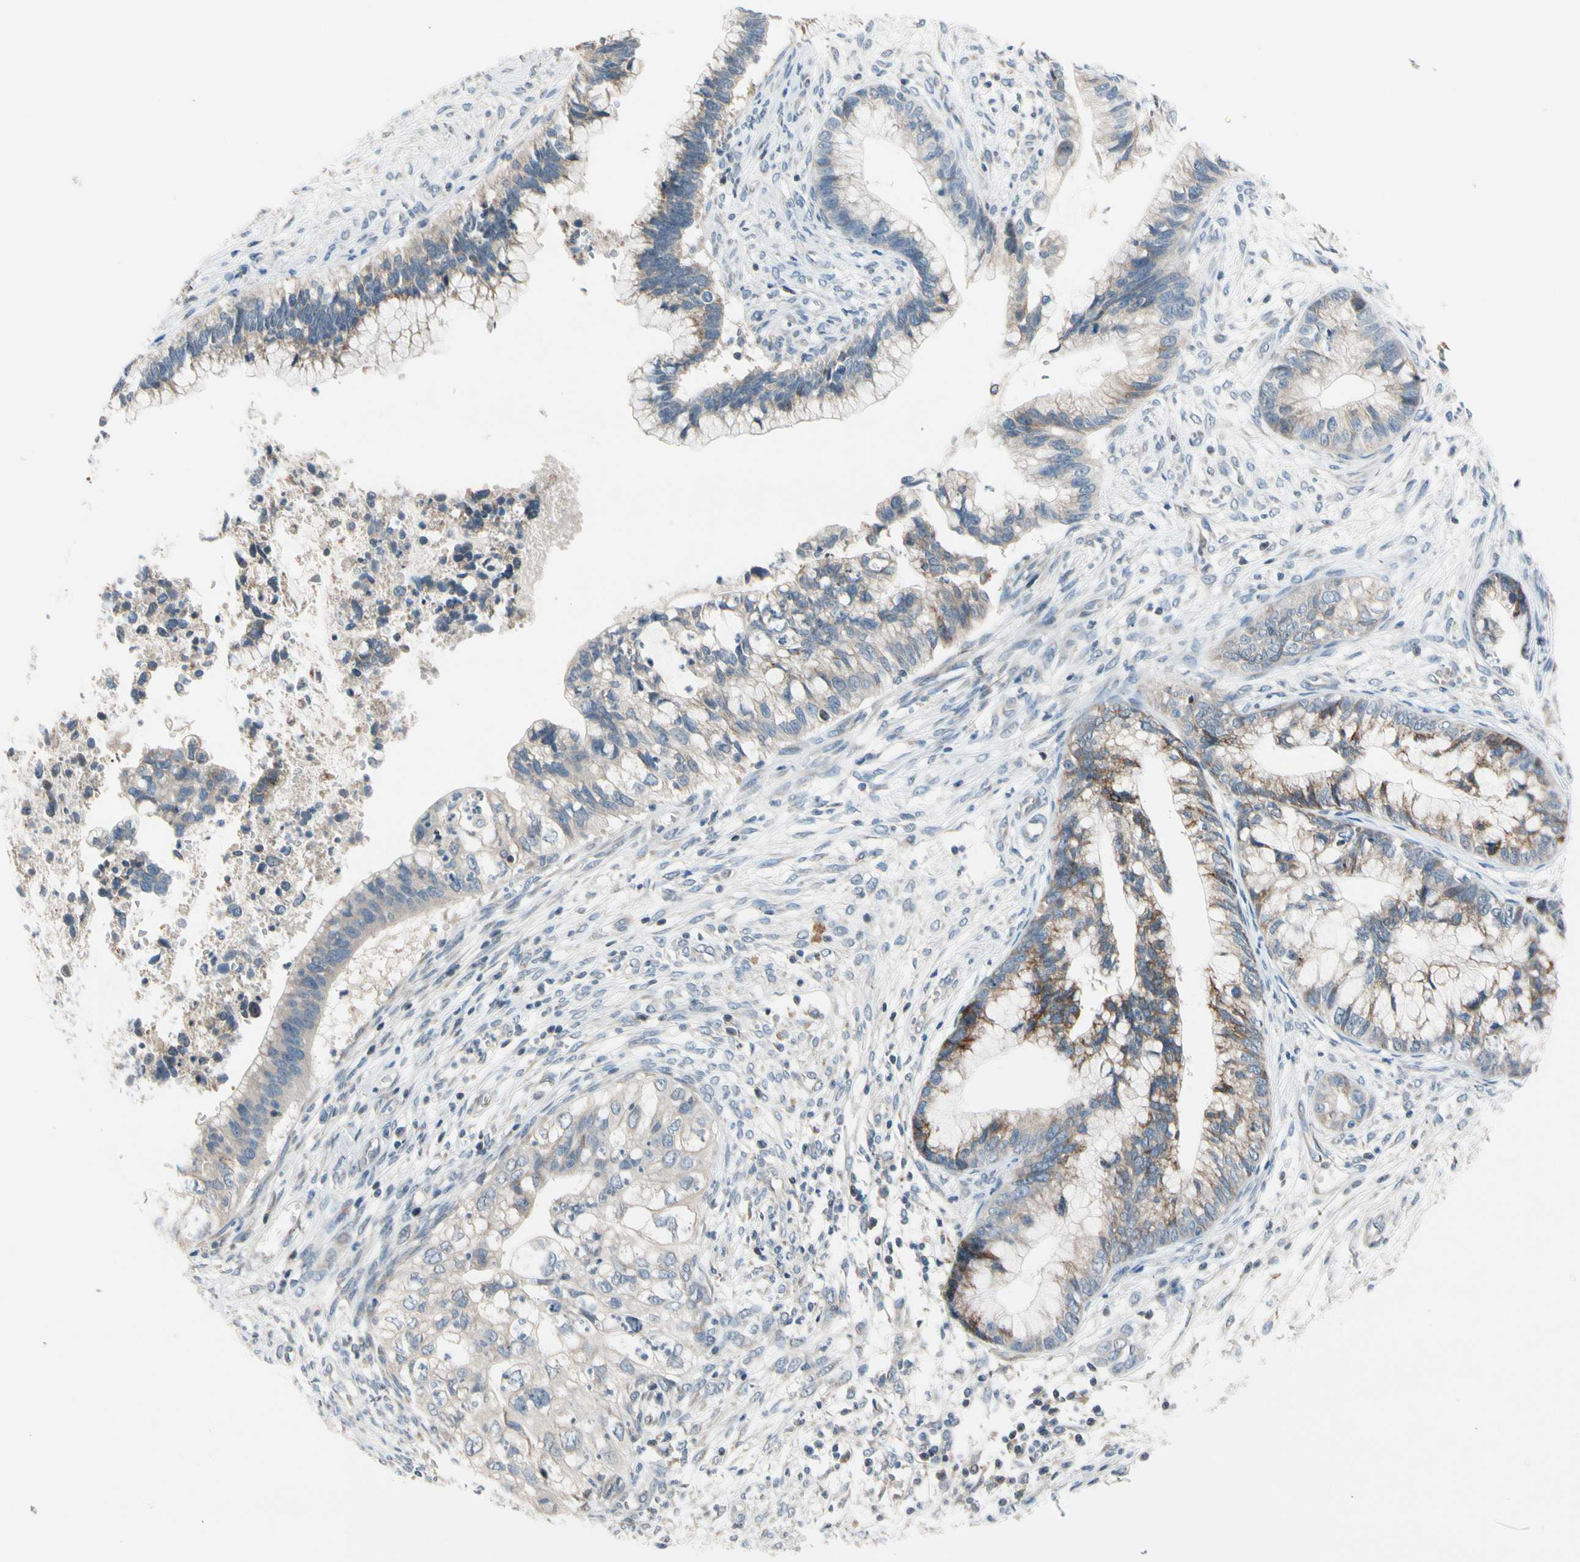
{"staining": {"intensity": "moderate", "quantity": "25%-75%", "location": "cytoplasmic/membranous"}, "tissue": "cervical cancer", "cell_type": "Tumor cells", "image_type": "cancer", "snomed": [{"axis": "morphology", "description": "Adenocarcinoma, NOS"}, {"axis": "topography", "description": "Cervix"}], "caption": "The photomicrograph displays a brown stain indicating the presence of a protein in the cytoplasmic/membranous of tumor cells in cervical cancer (adenocarcinoma). Ihc stains the protein in brown and the nuclei are stained blue.", "gene": "PIP5K1B", "patient": {"sex": "female", "age": 44}}